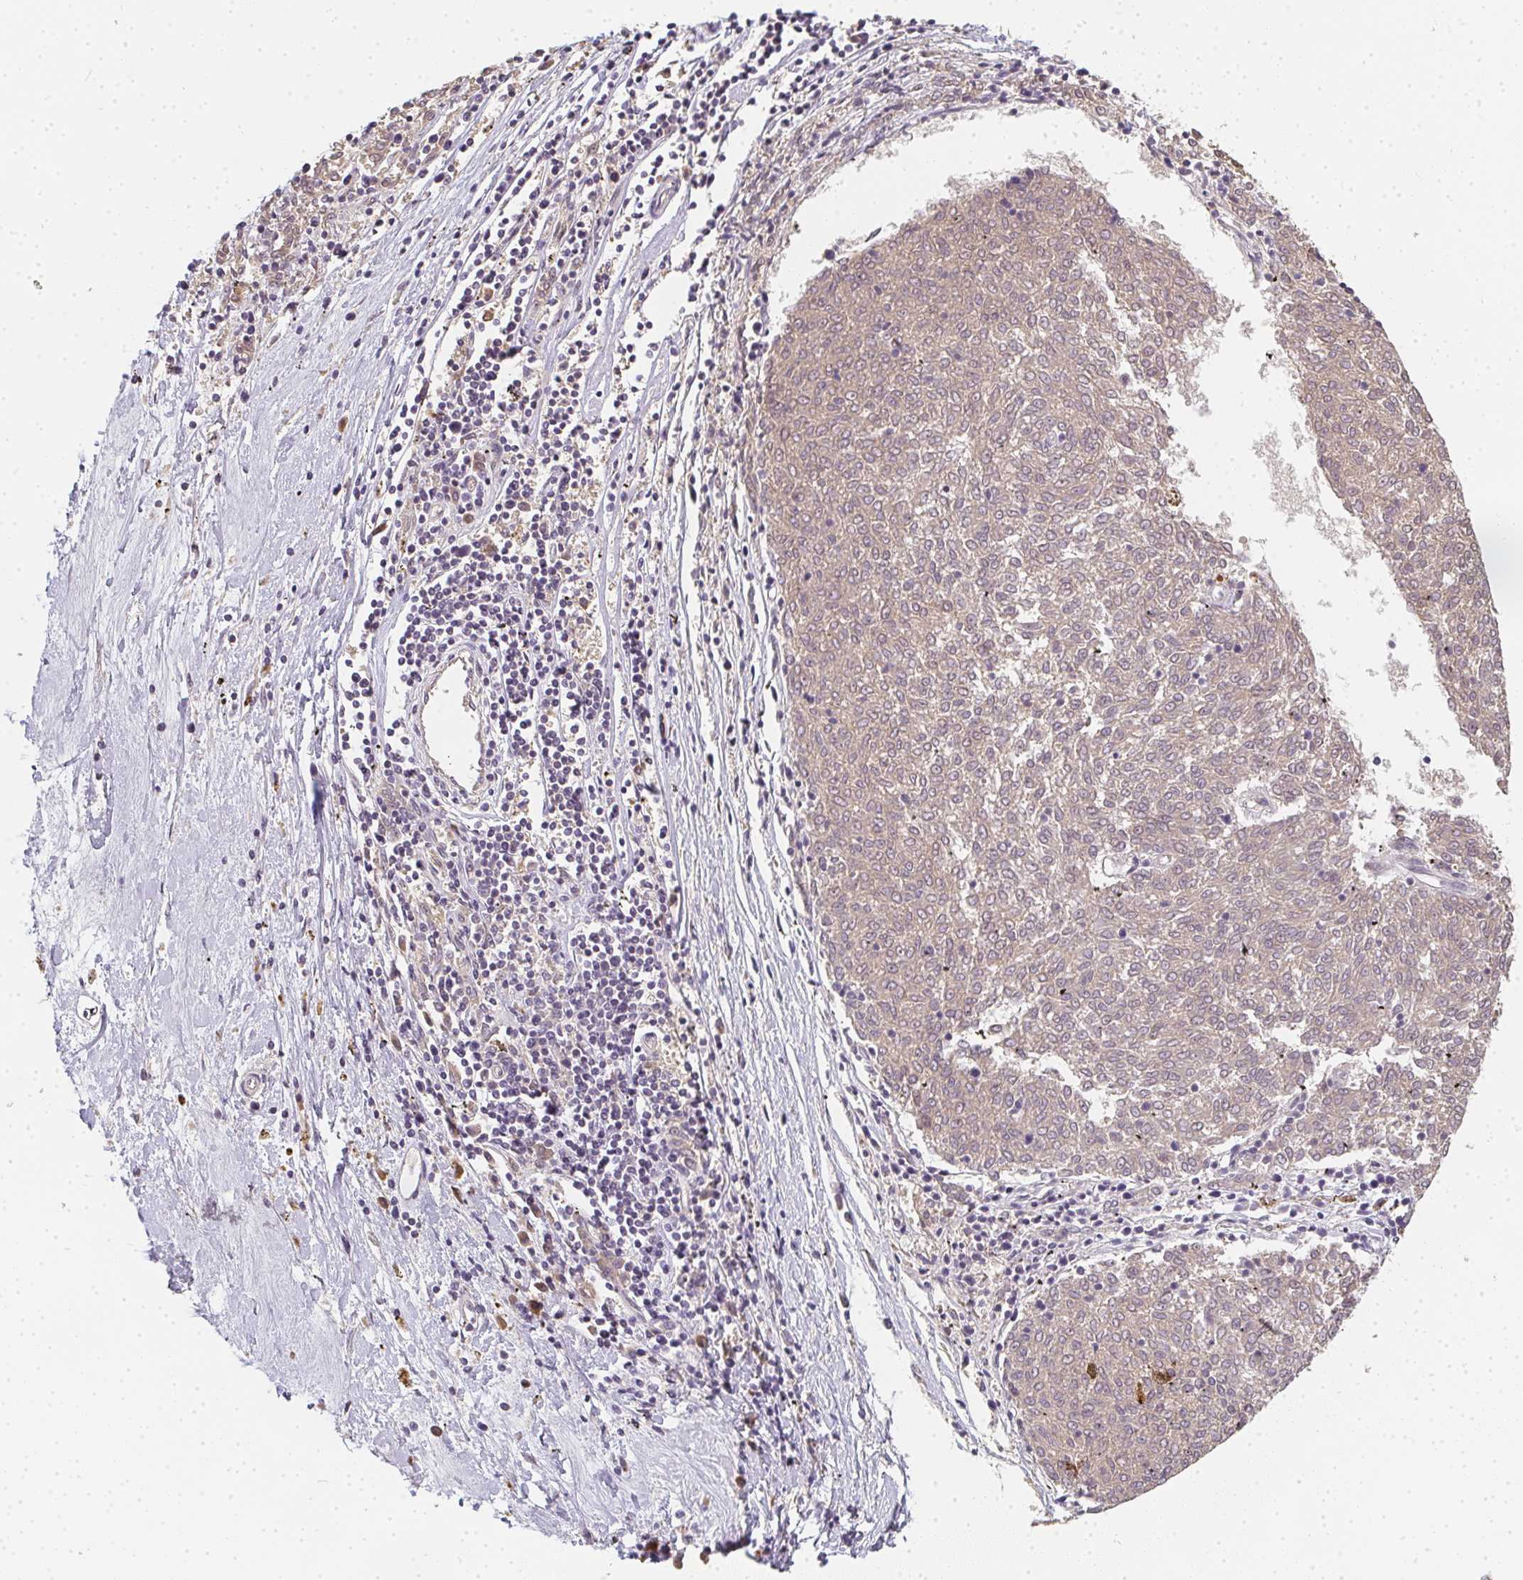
{"staining": {"intensity": "weak", "quantity": ">75%", "location": "cytoplasmic/membranous"}, "tissue": "melanoma", "cell_type": "Tumor cells", "image_type": "cancer", "snomed": [{"axis": "morphology", "description": "Malignant melanoma, NOS"}, {"axis": "topography", "description": "Skin"}], "caption": "Melanoma stained for a protein shows weak cytoplasmic/membranous positivity in tumor cells.", "gene": "SLC35B3", "patient": {"sex": "female", "age": 72}}